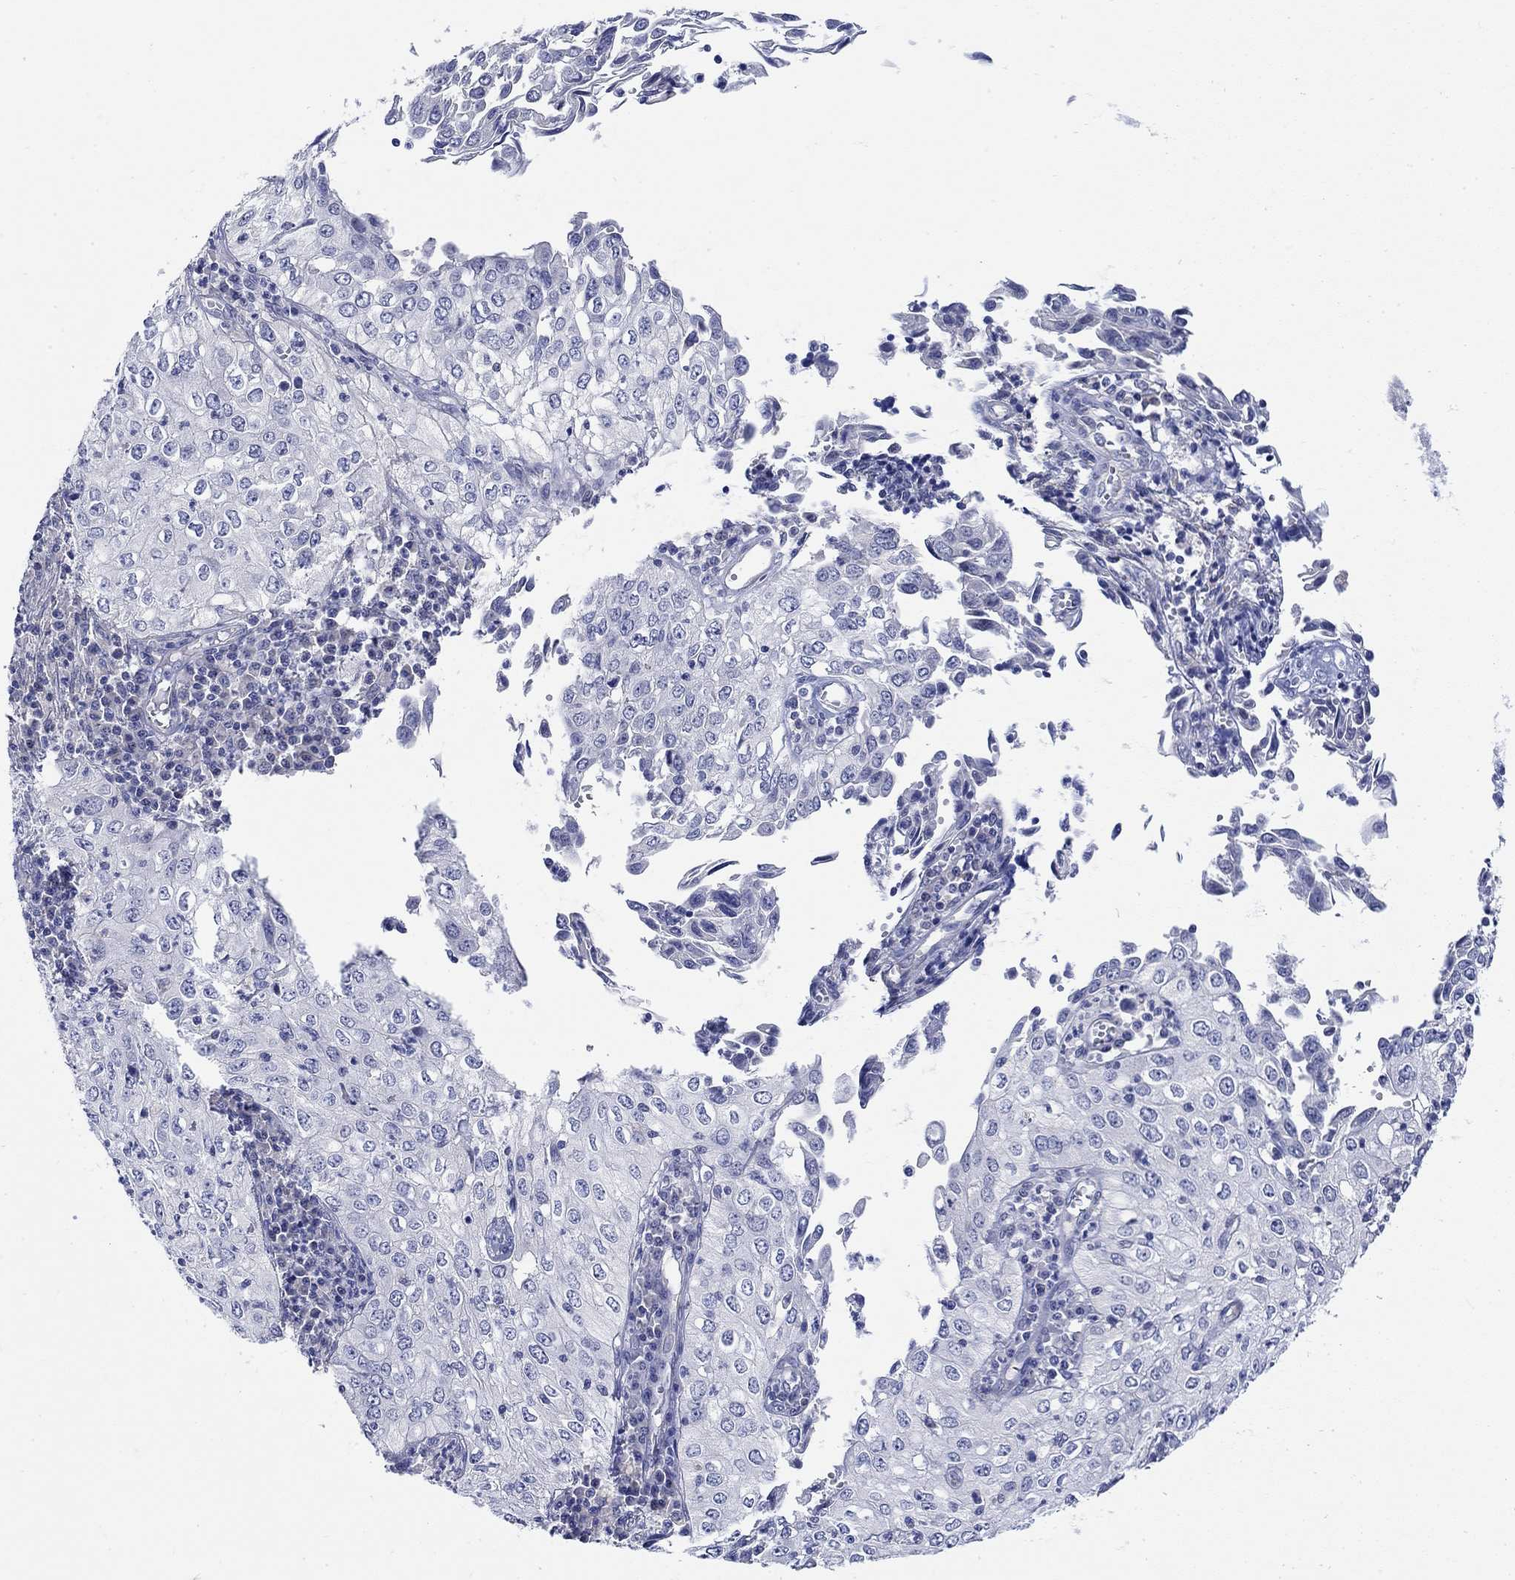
{"staining": {"intensity": "negative", "quantity": "none", "location": "none"}, "tissue": "cervical cancer", "cell_type": "Tumor cells", "image_type": "cancer", "snomed": [{"axis": "morphology", "description": "Squamous cell carcinoma, NOS"}, {"axis": "topography", "description": "Cervix"}], "caption": "Tumor cells are negative for protein expression in human cervical cancer (squamous cell carcinoma).", "gene": "KRT222", "patient": {"sex": "female", "age": 24}}